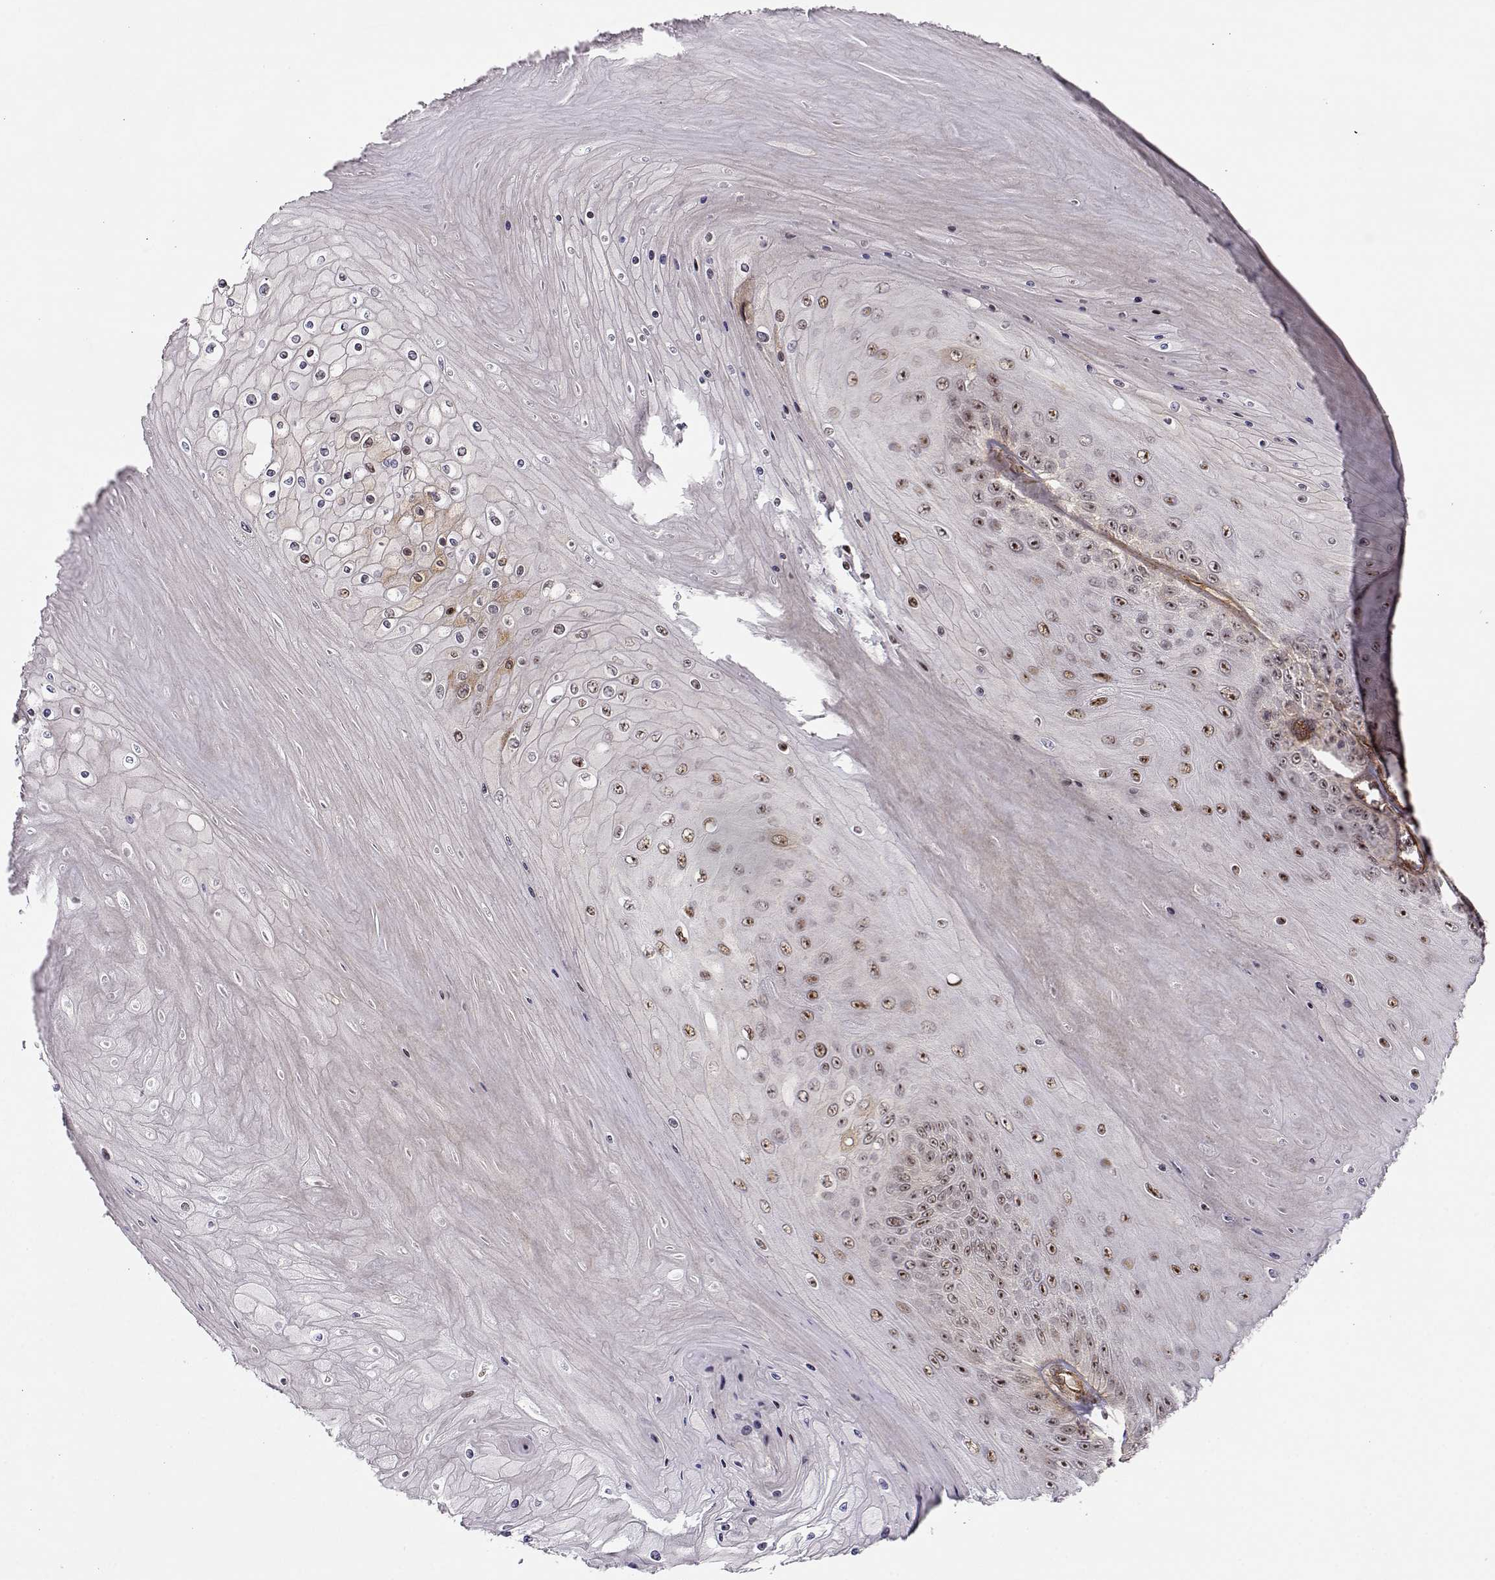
{"staining": {"intensity": "strong", "quantity": "25%-75%", "location": "nuclear"}, "tissue": "skin cancer", "cell_type": "Tumor cells", "image_type": "cancer", "snomed": [{"axis": "morphology", "description": "Squamous cell carcinoma, NOS"}, {"axis": "topography", "description": "Skin"}], "caption": "Immunohistochemistry (DAB) staining of squamous cell carcinoma (skin) shows strong nuclear protein expression in about 25%-75% of tumor cells. (IHC, brightfield microscopy, high magnification).", "gene": "CIR1", "patient": {"sex": "male", "age": 62}}